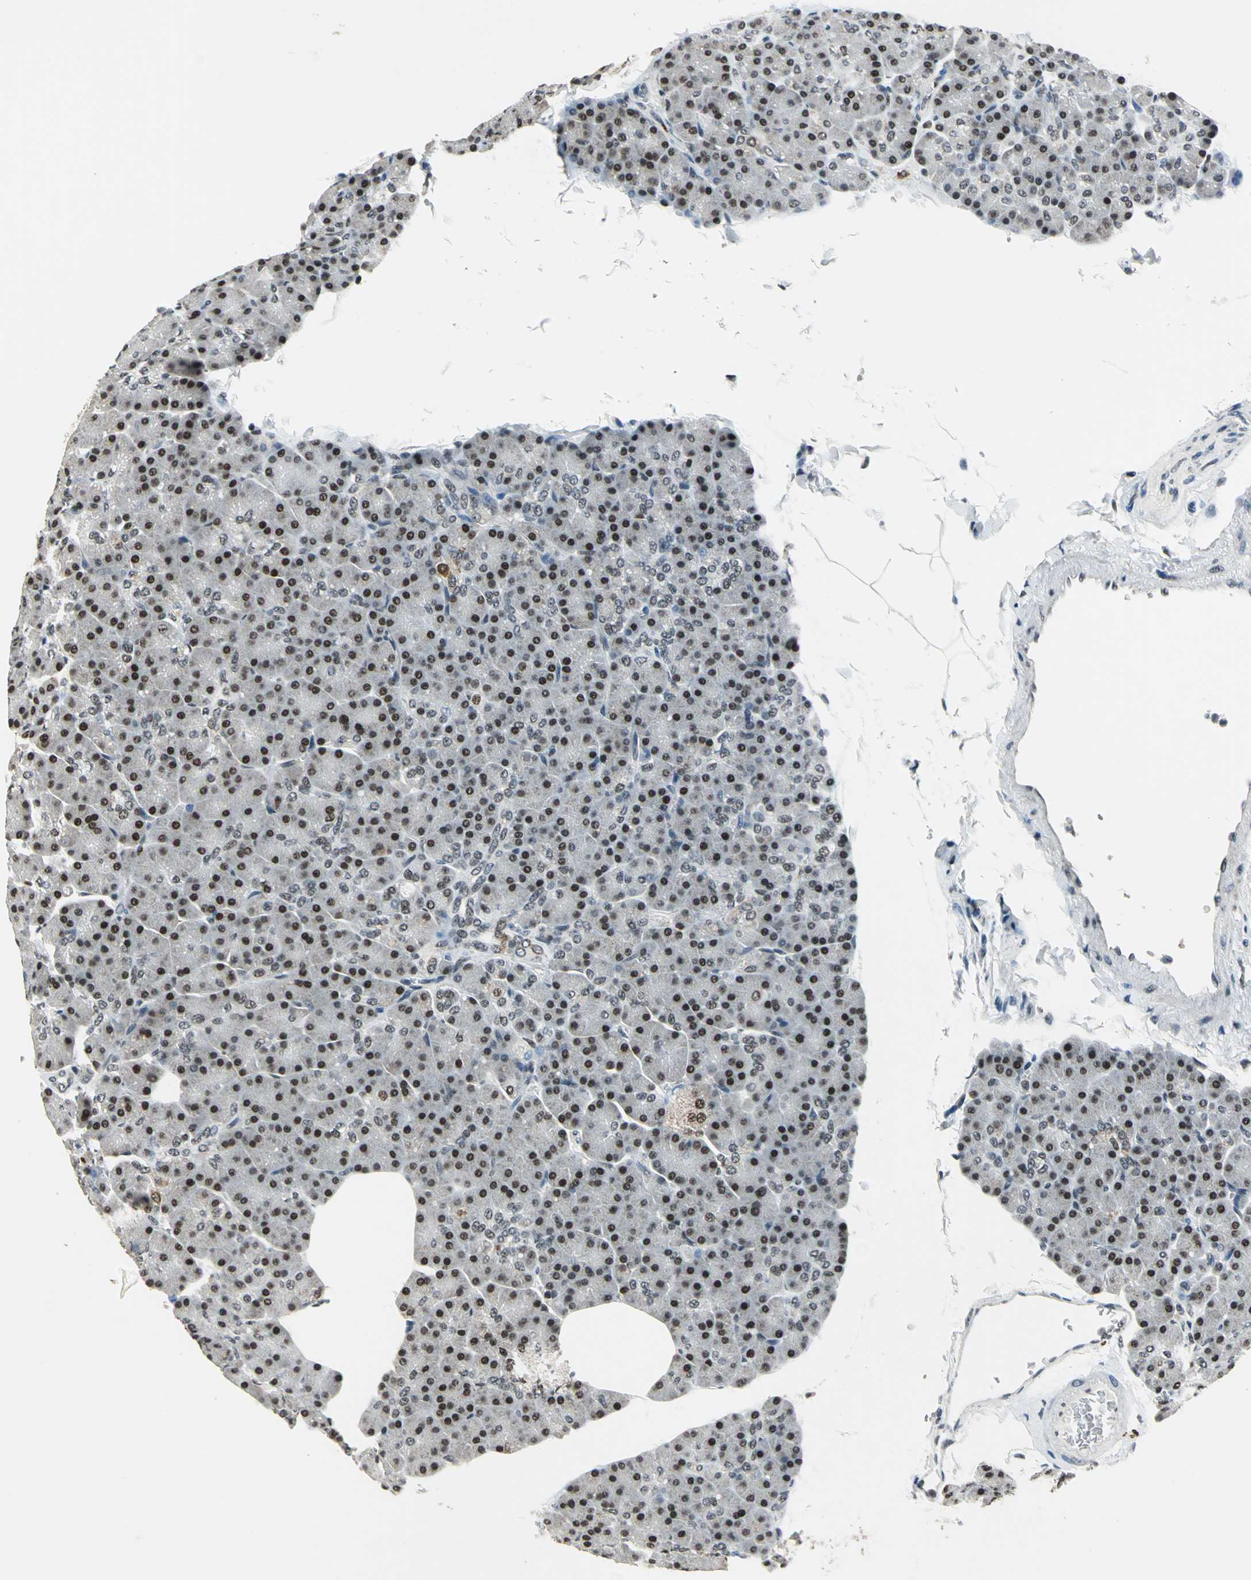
{"staining": {"intensity": "moderate", "quantity": "25%-75%", "location": "nuclear"}, "tissue": "pancreas", "cell_type": "Exocrine glandular cells", "image_type": "normal", "snomed": [{"axis": "morphology", "description": "Normal tissue, NOS"}, {"axis": "topography", "description": "Pancreas"}], "caption": "Human pancreas stained for a protein (brown) displays moderate nuclear positive expression in about 25%-75% of exocrine glandular cells.", "gene": "BCLAF1", "patient": {"sex": "female", "age": 43}}